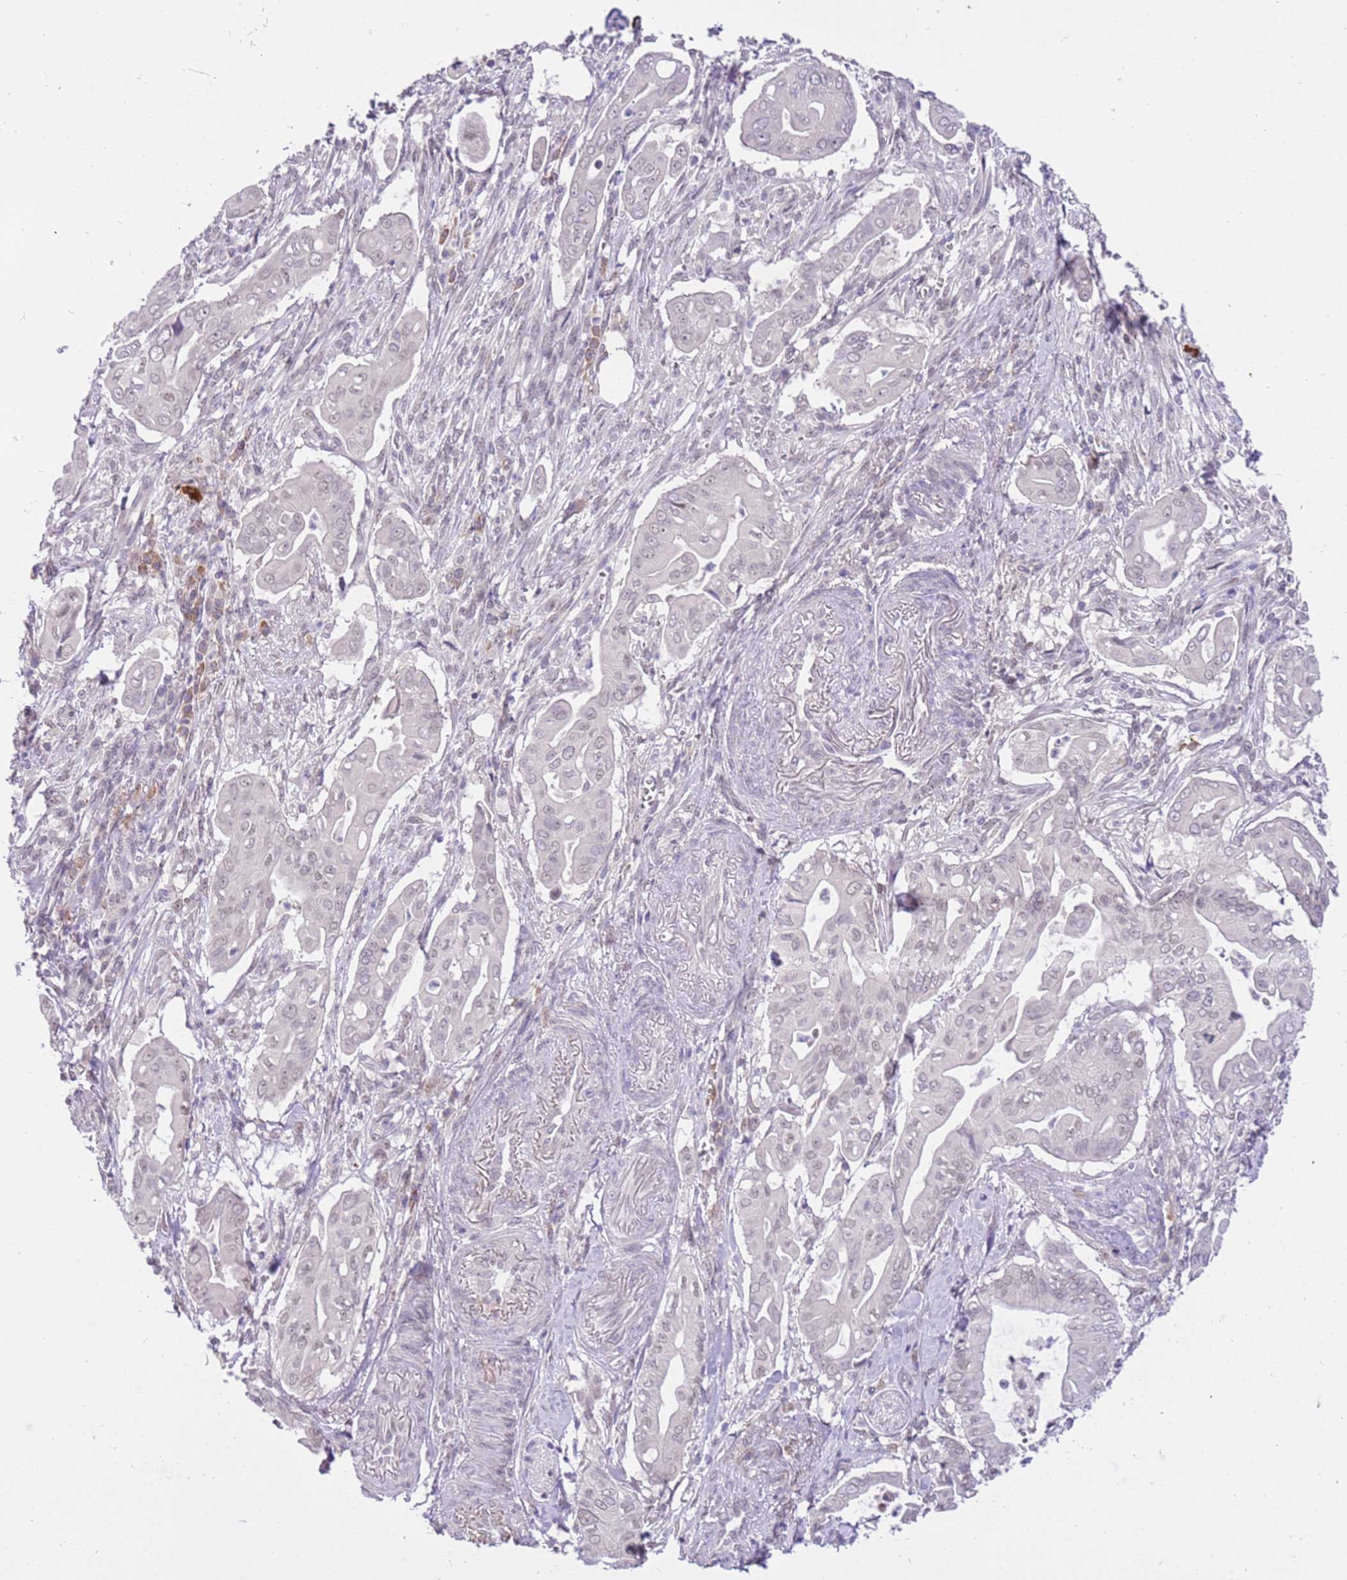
{"staining": {"intensity": "negative", "quantity": "none", "location": "none"}, "tissue": "pancreatic cancer", "cell_type": "Tumor cells", "image_type": "cancer", "snomed": [{"axis": "morphology", "description": "Adenocarcinoma, NOS"}, {"axis": "topography", "description": "Pancreas"}], "caption": "A high-resolution photomicrograph shows immunohistochemistry staining of pancreatic cancer (adenocarcinoma), which reveals no significant positivity in tumor cells.", "gene": "MAGEF1", "patient": {"sex": "male", "age": 71}}